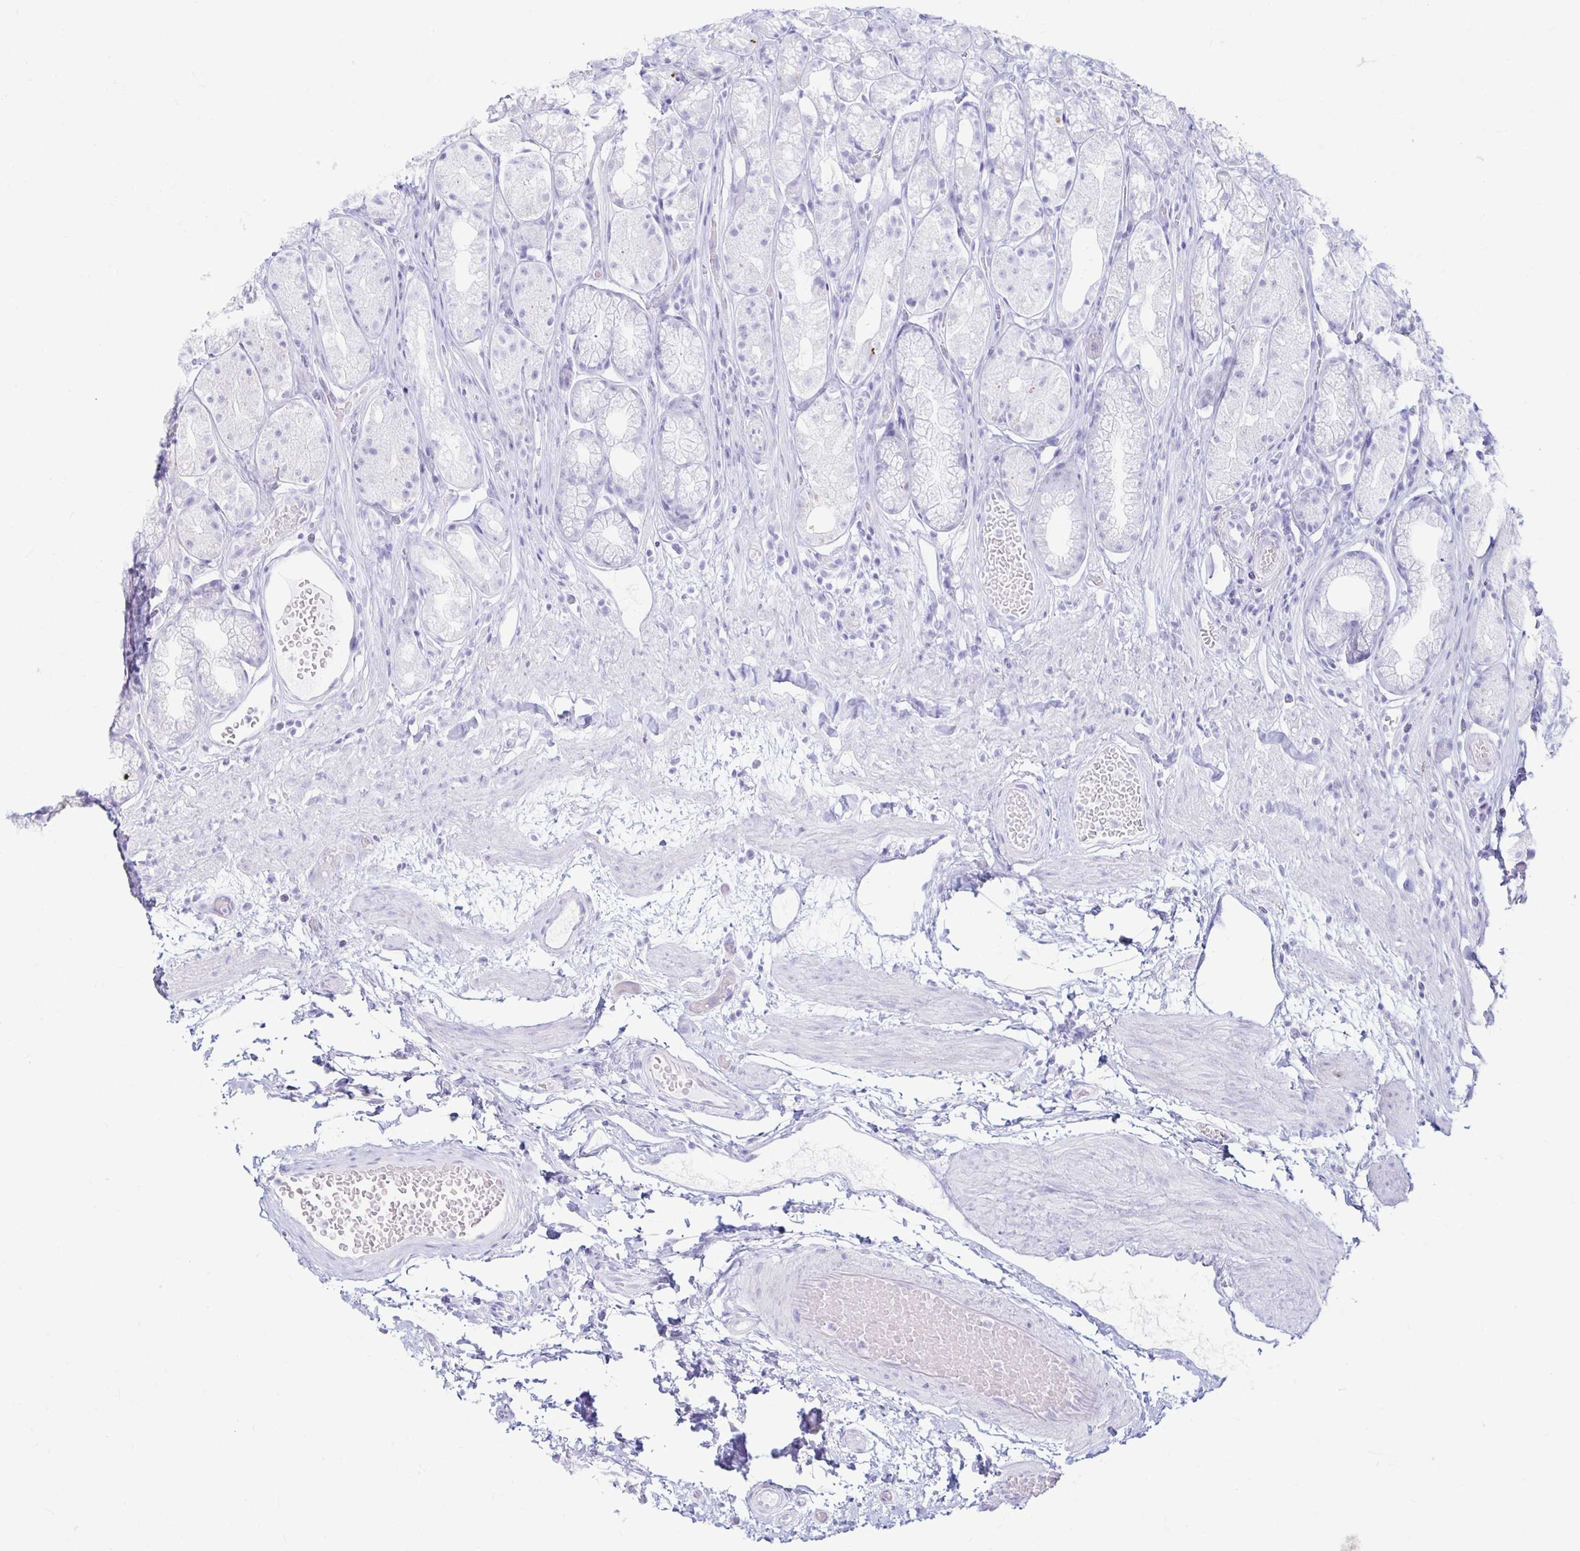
{"staining": {"intensity": "negative", "quantity": "none", "location": "none"}, "tissue": "stomach", "cell_type": "Glandular cells", "image_type": "normal", "snomed": [{"axis": "morphology", "description": "Normal tissue, NOS"}, {"axis": "topography", "description": "Smooth muscle"}, {"axis": "topography", "description": "Stomach"}], "caption": "A photomicrograph of stomach stained for a protein displays no brown staining in glandular cells. (DAB (3,3'-diaminobenzidine) IHC, high magnification).", "gene": "ERICH6", "patient": {"sex": "male", "age": 70}}